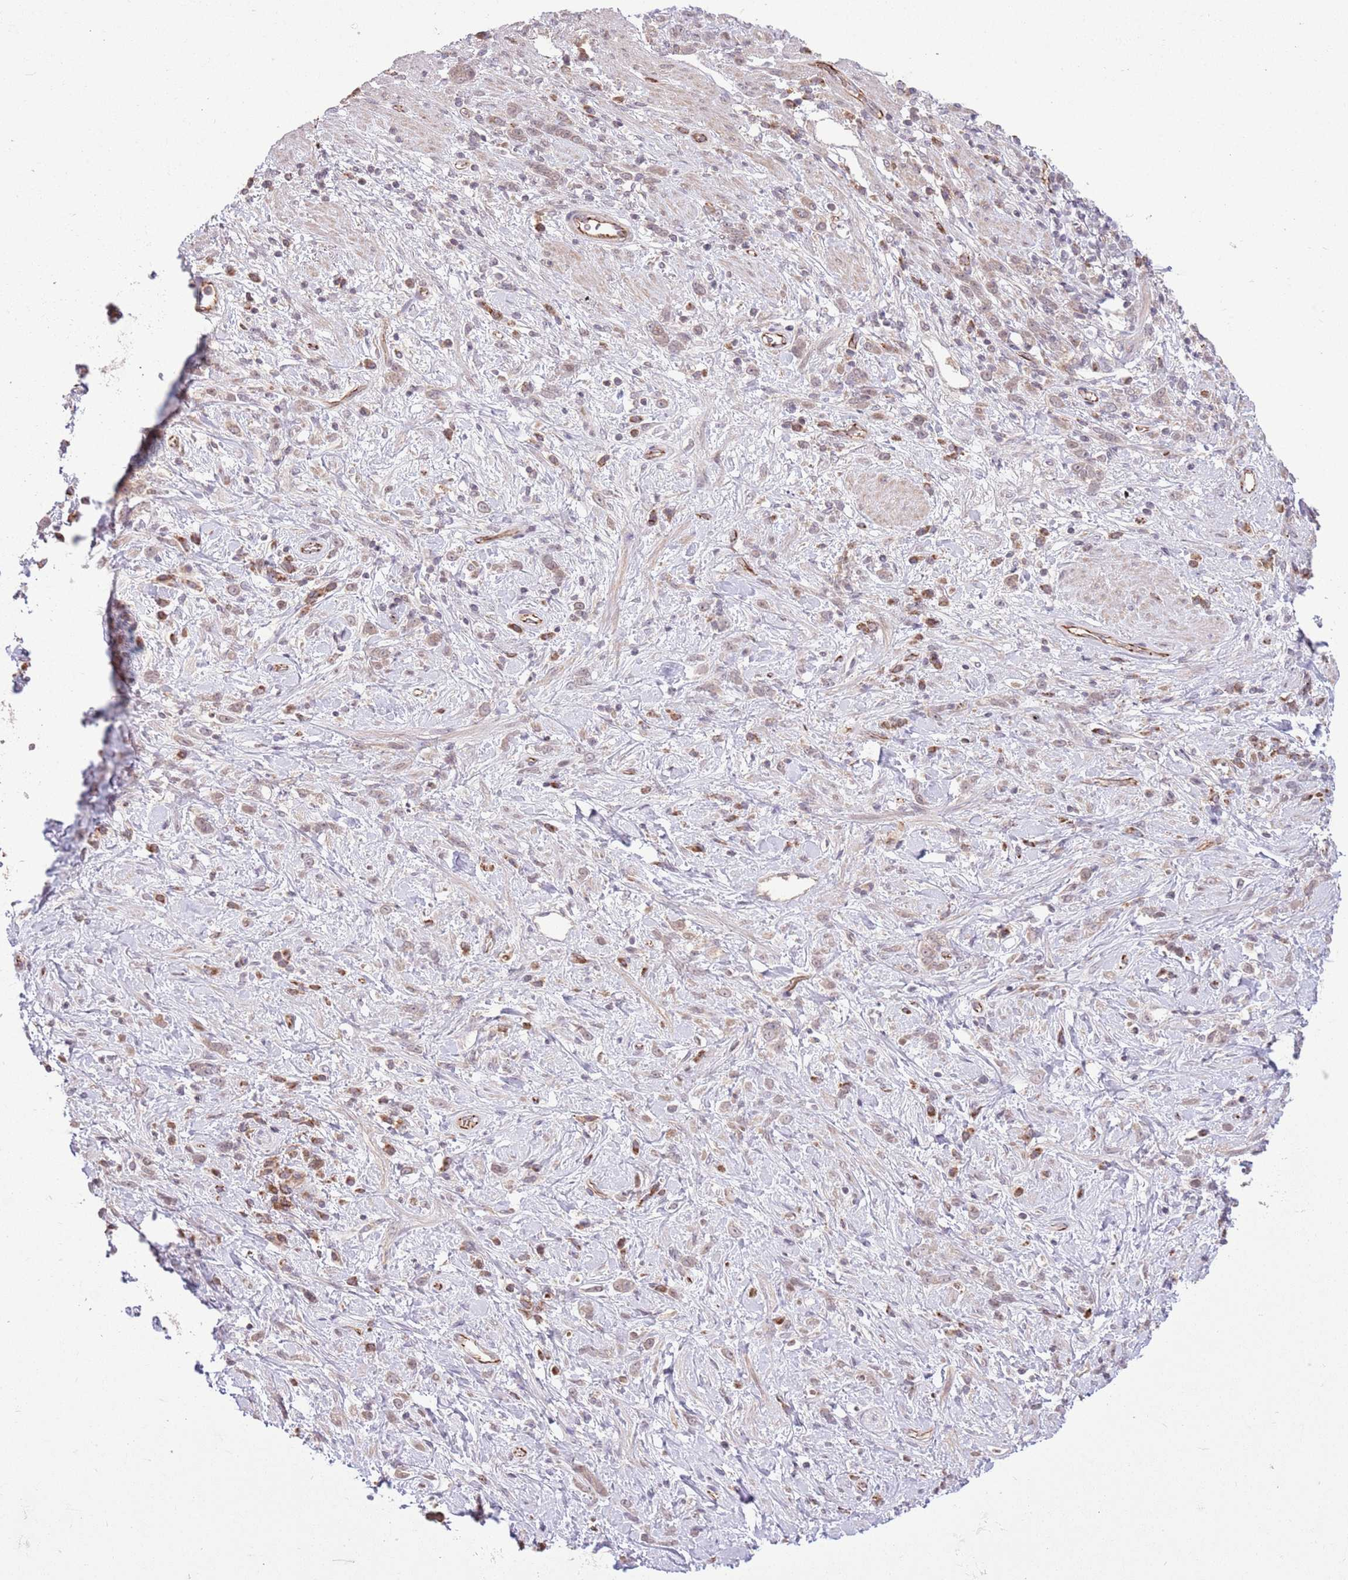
{"staining": {"intensity": "weak", "quantity": "25%-75%", "location": "nuclear"}, "tissue": "stomach cancer", "cell_type": "Tumor cells", "image_type": "cancer", "snomed": [{"axis": "morphology", "description": "Adenocarcinoma, NOS"}, {"axis": "topography", "description": "Stomach"}], "caption": "Stomach adenocarcinoma stained with IHC reveals weak nuclear expression in about 25%-75% of tumor cells.", "gene": "DPP10", "patient": {"sex": "female", "age": 60}}